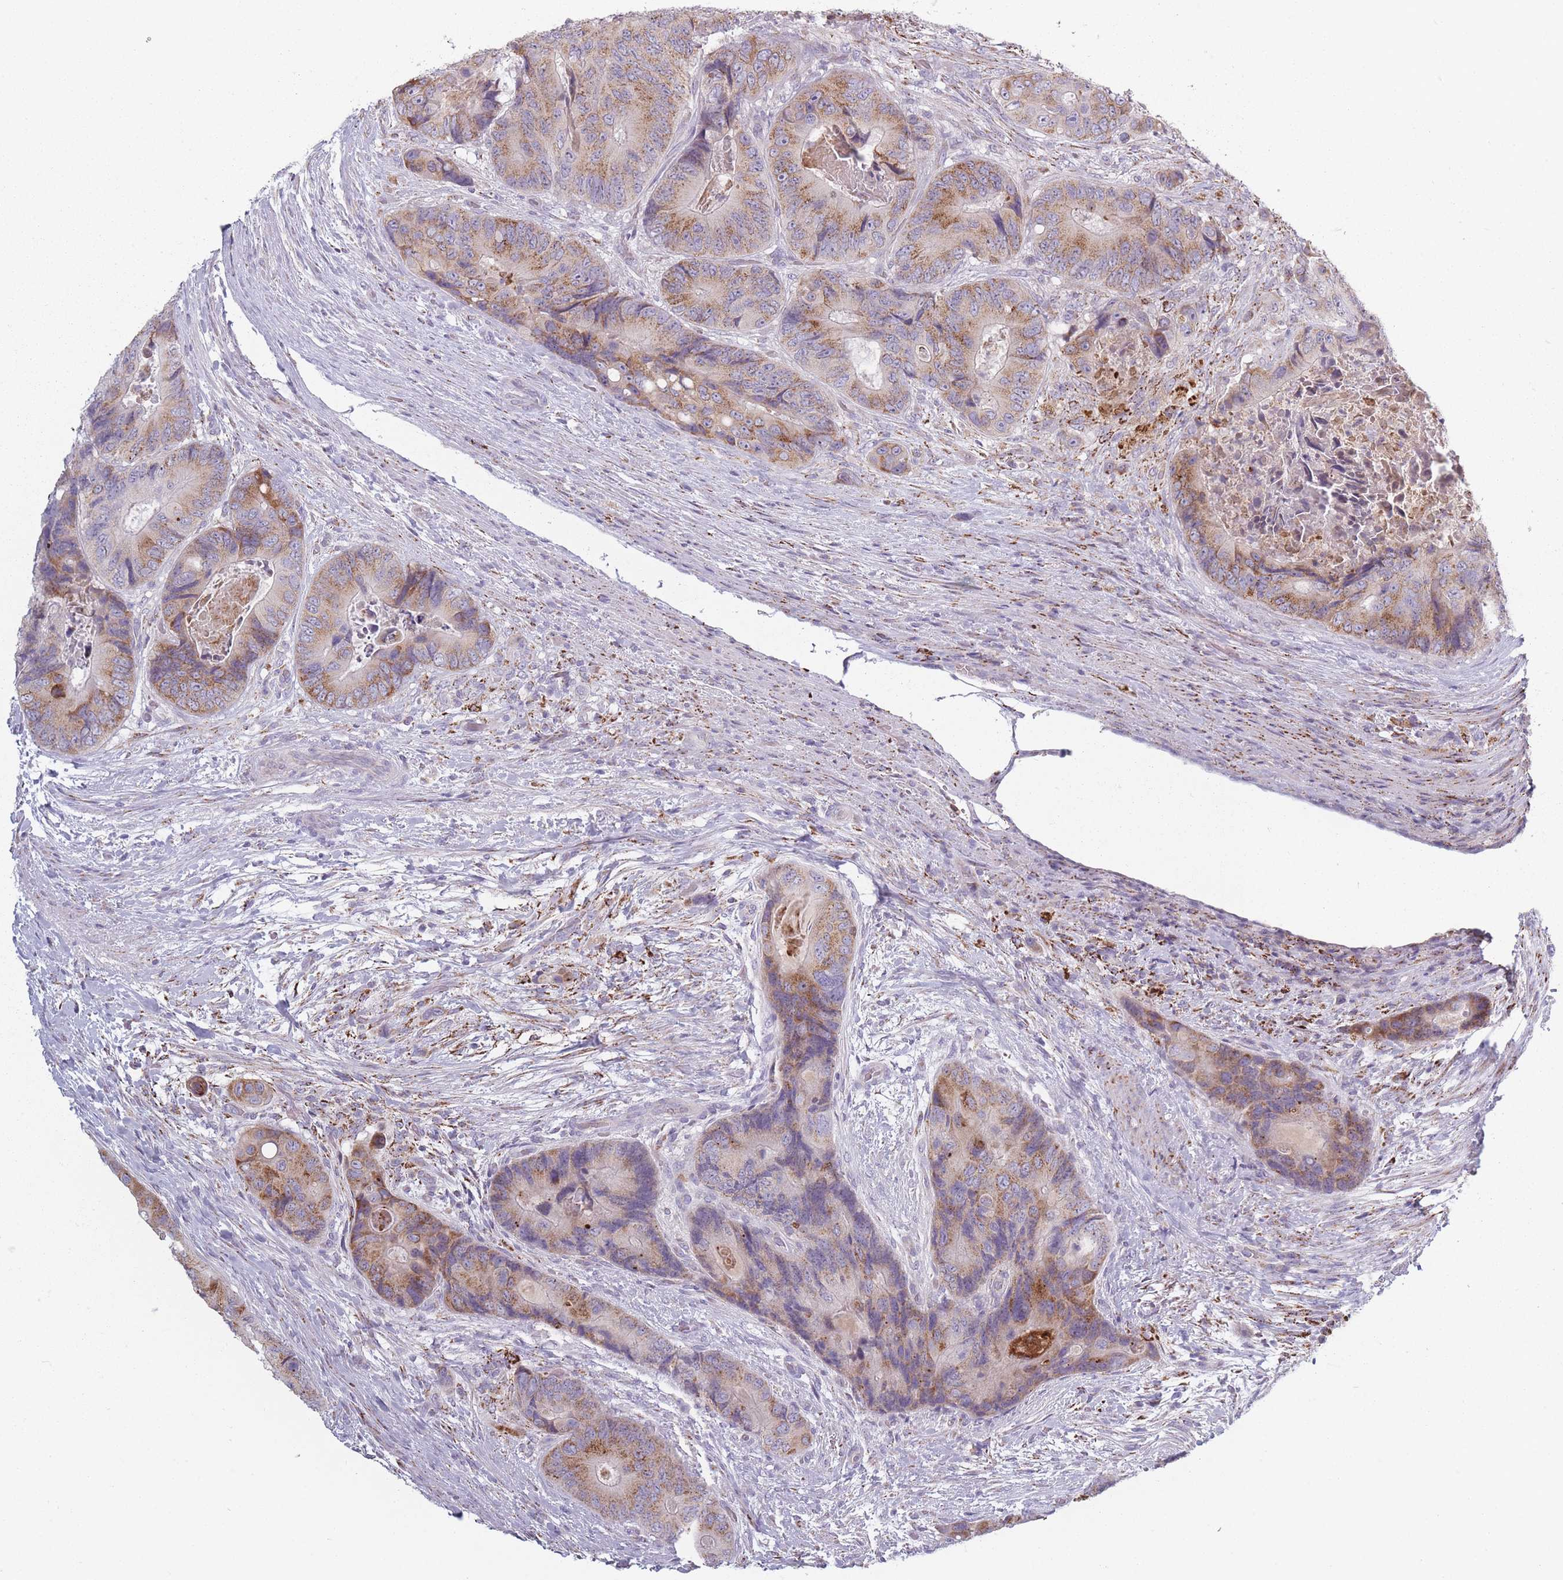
{"staining": {"intensity": "moderate", "quantity": "25%-75%", "location": "cytoplasmic/membranous"}, "tissue": "colorectal cancer", "cell_type": "Tumor cells", "image_type": "cancer", "snomed": [{"axis": "morphology", "description": "Adenocarcinoma, NOS"}, {"axis": "topography", "description": "Colon"}], "caption": "Protein expression analysis of human colorectal cancer (adenocarcinoma) reveals moderate cytoplasmic/membranous expression in about 25%-75% of tumor cells.", "gene": "PEX11B", "patient": {"sex": "male", "age": 84}}